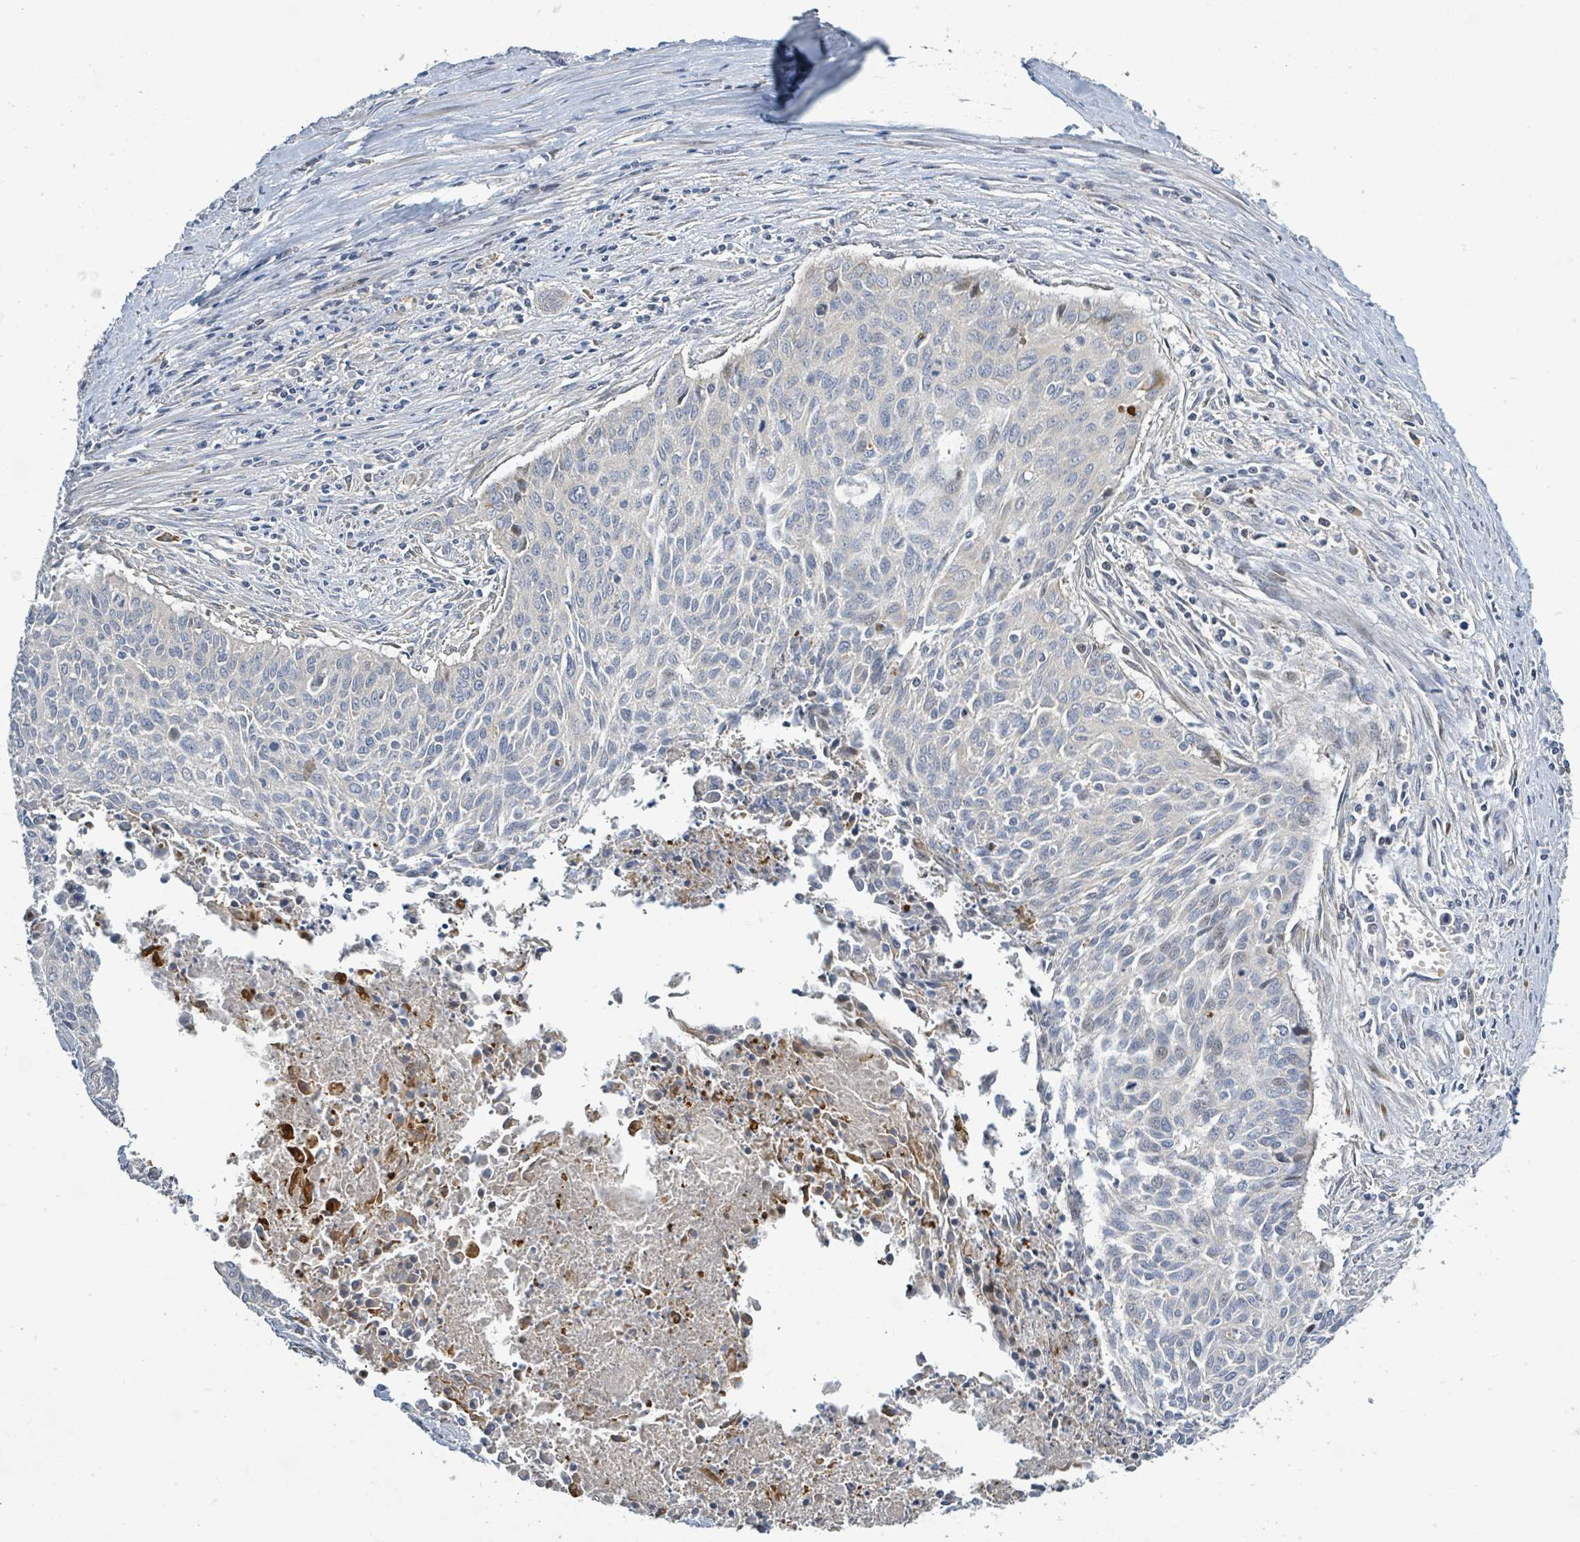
{"staining": {"intensity": "negative", "quantity": "none", "location": "none"}, "tissue": "cervical cancer", "cell_type": "Tumor cells", "image_type": "cancer", "snomed": [{"axis": "morphology", "description": "Squamous cell carcinoma, NOS"}, {"axis": "topography", "description": "Cervix"}], "caption": "A high-resolution photomicrograph shows immunohistochemistry staining of cervical squamous cell carcinoma, which exhibits no significant staining in tumor cells.", "gene": "CFAP210", "patient": {"sex": "female", "age": 55}}